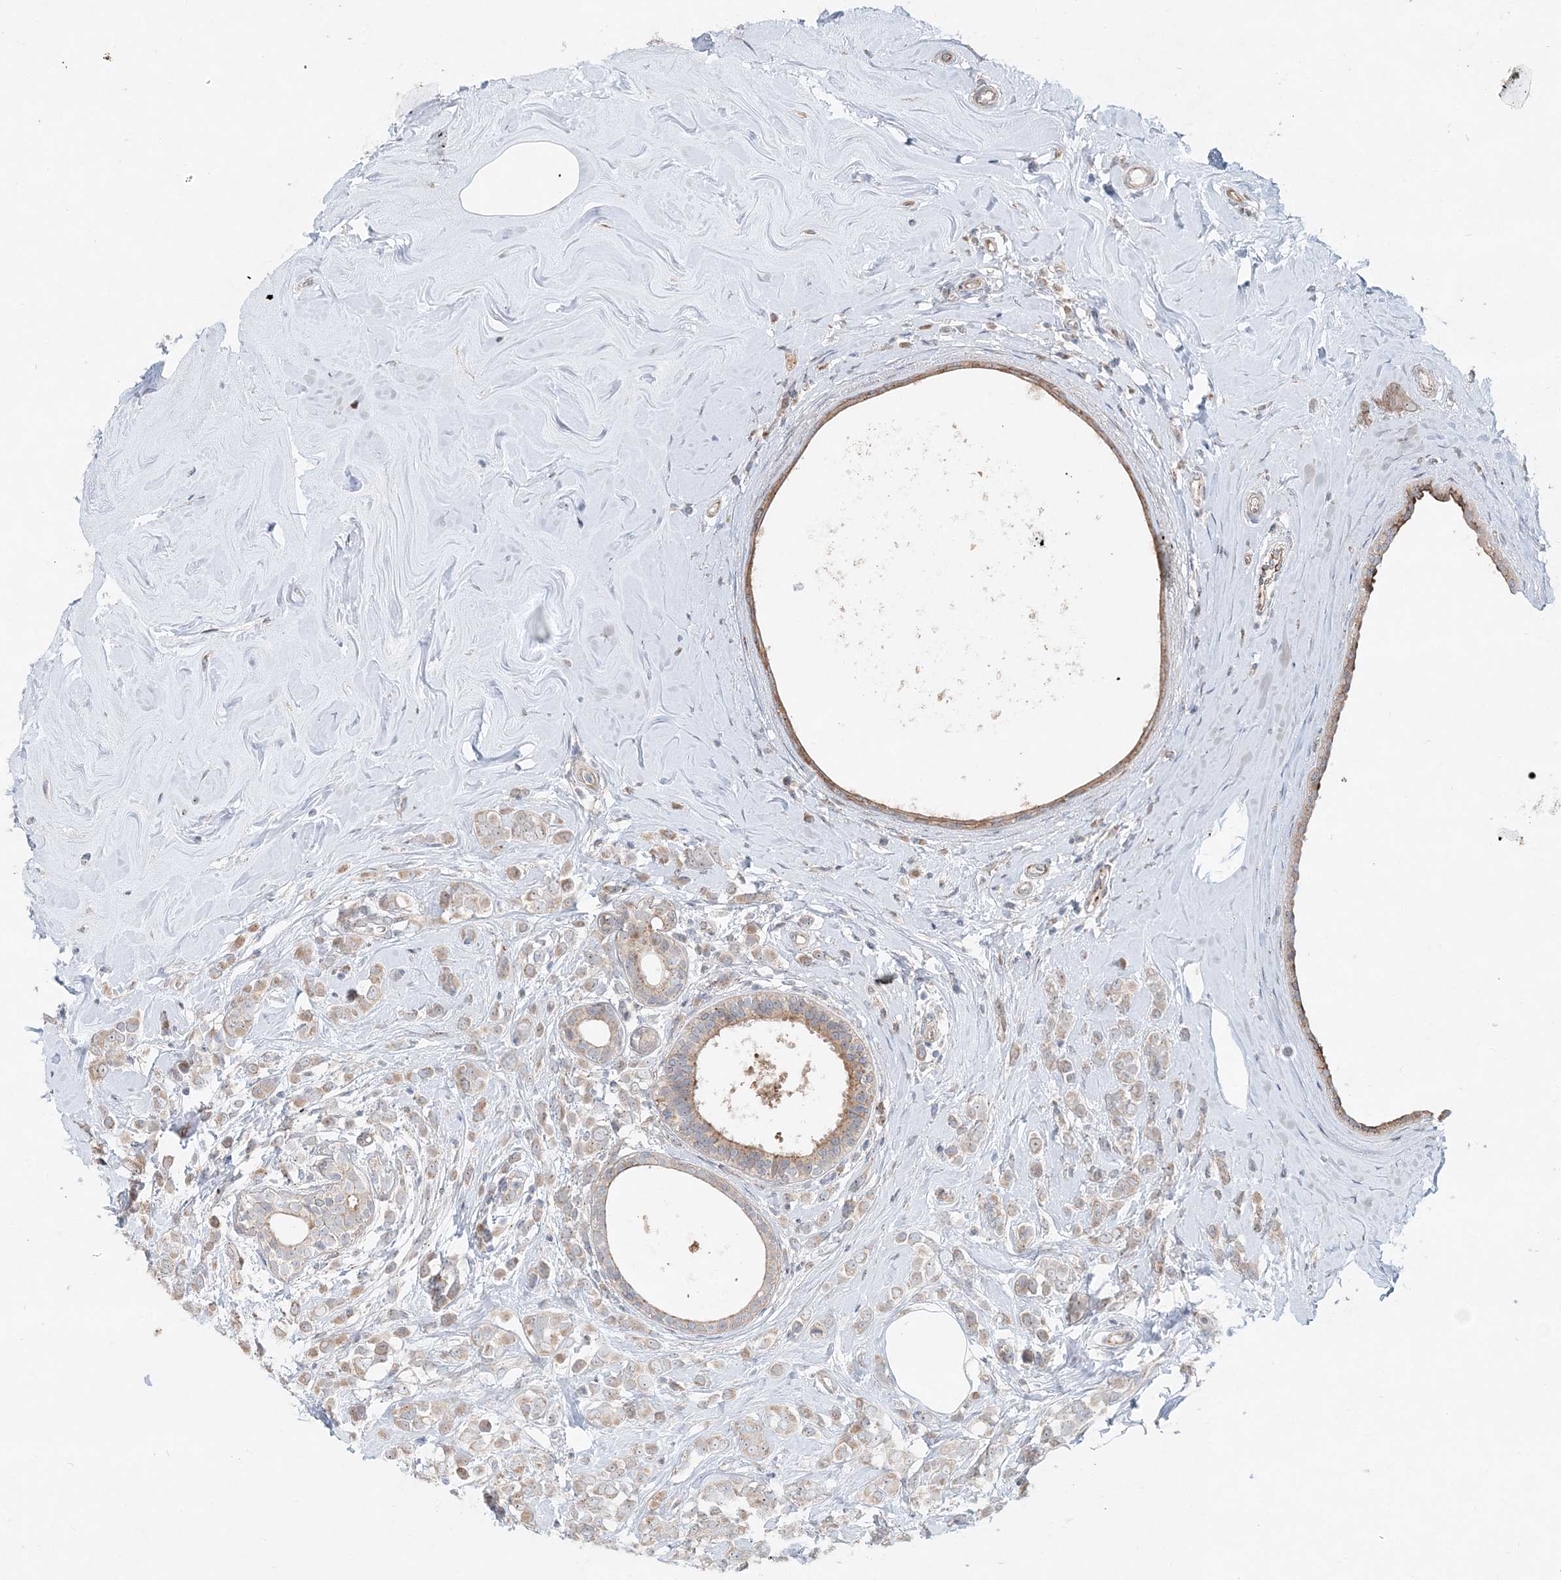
{"staining": {"intensity": "weak", "quantity": "25%-75%", "location": "cytoplasmic/membranous"}, "tissue": "breast cancer", "cell_type": "Tumor cells", "image_type": "cancer", "snomed": [{"axis": "morphology", "description": "Lobular carcinoma"}, {"axis": "topography", "description": "Breast"}], "caption": "Weak cytoplasmic/membranous staining for a protein is seen in about 25%-75% of tumor cells of lobular carcinoma (breast) using immunohistochemistry.", "gene": "CXXC5", "patient": {"sex": "female", "age": 47}}